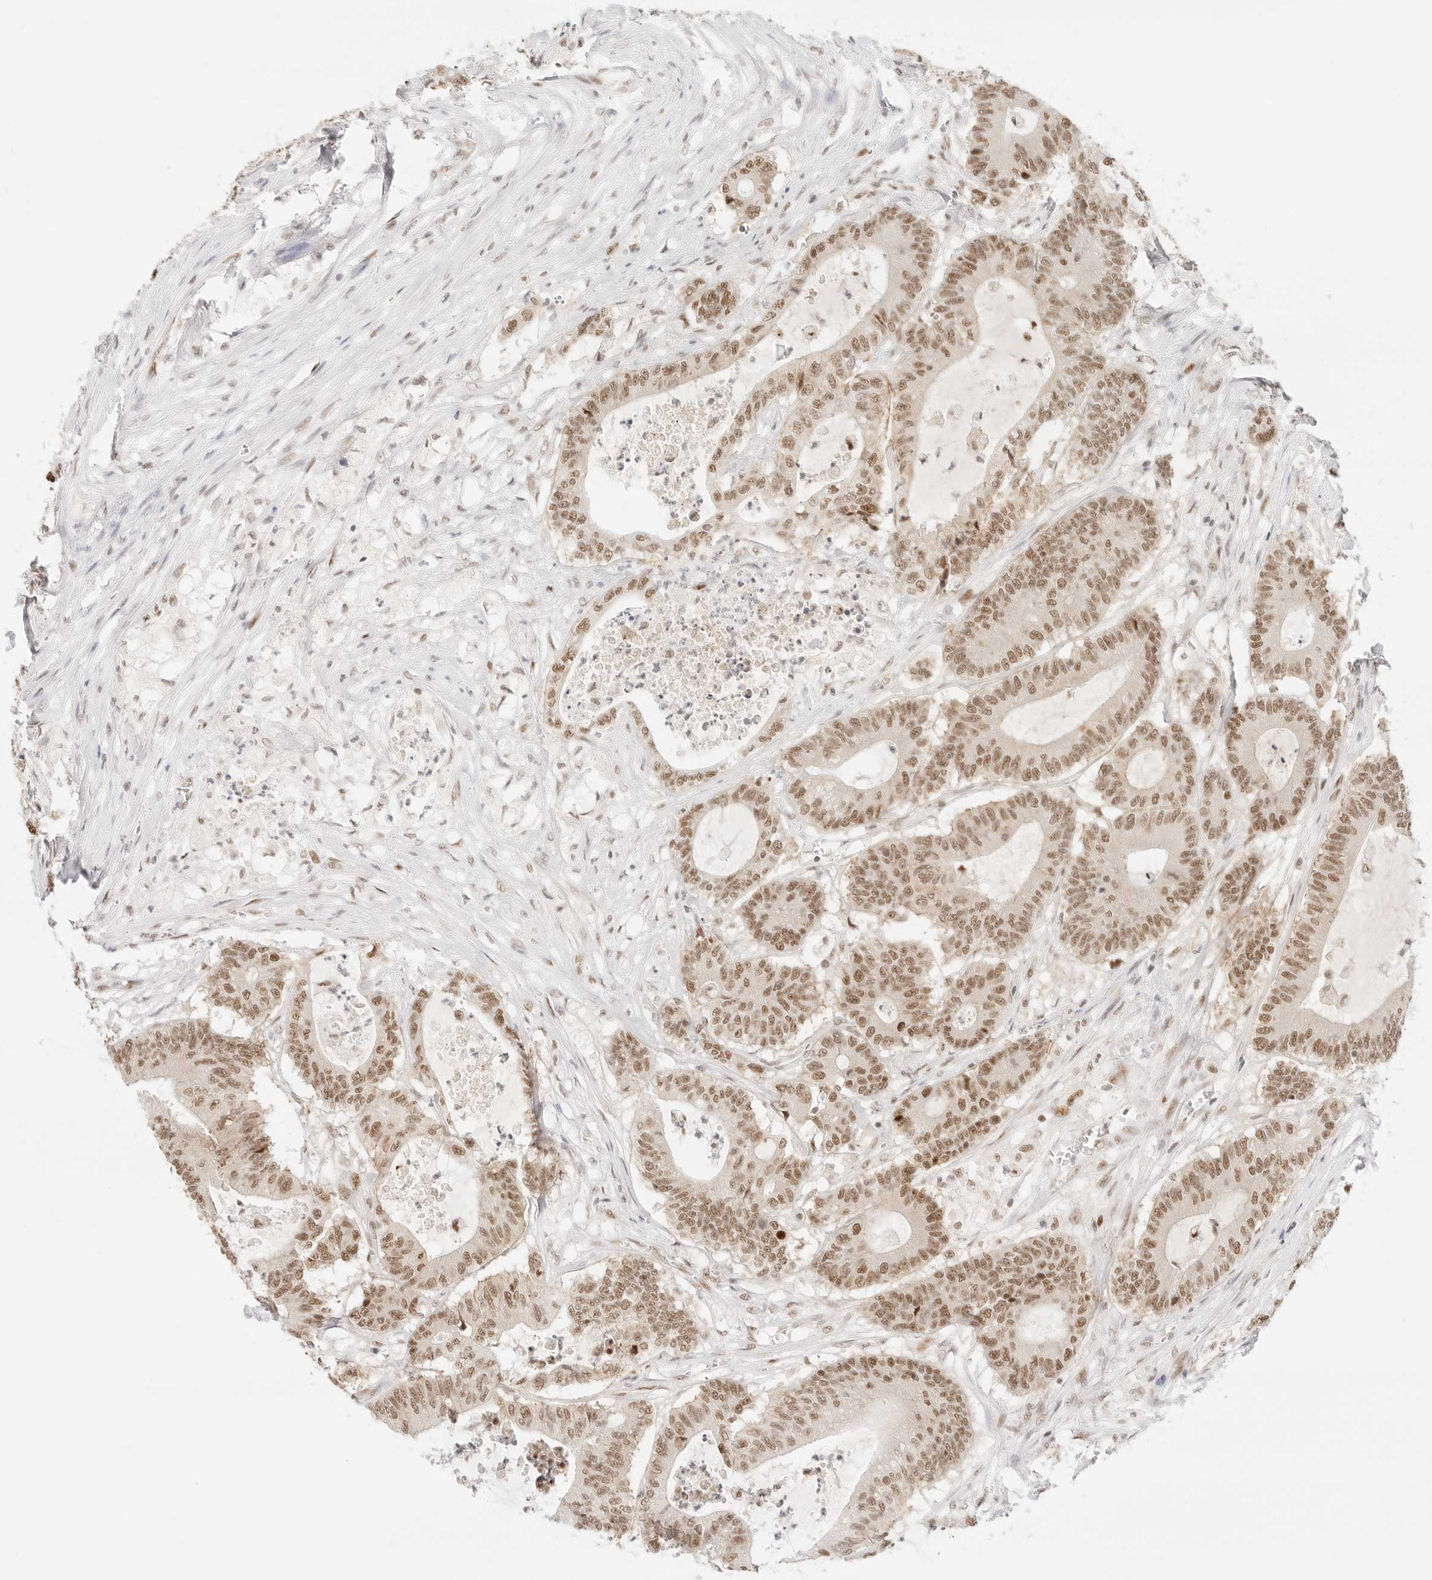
{"staining": {"intensity": "moderate", "quantity": ">75%", "location": "nuclear"}, "tissue": "colorectal cancer", "cell_type": "Tumor cells", "image_type": "cancer", "snomed": [{"axis": "morphology", "description": "Adenocarcinoma, NOS"}, {"axis": "topography", "description": "Colon"}], "caption": "Colorectal adenocarcinoma stained with a protein marker reveals moderate staining in tumor cells.", "gene": "ITGA6", "patient": {"sex": "female", "age": 84}}